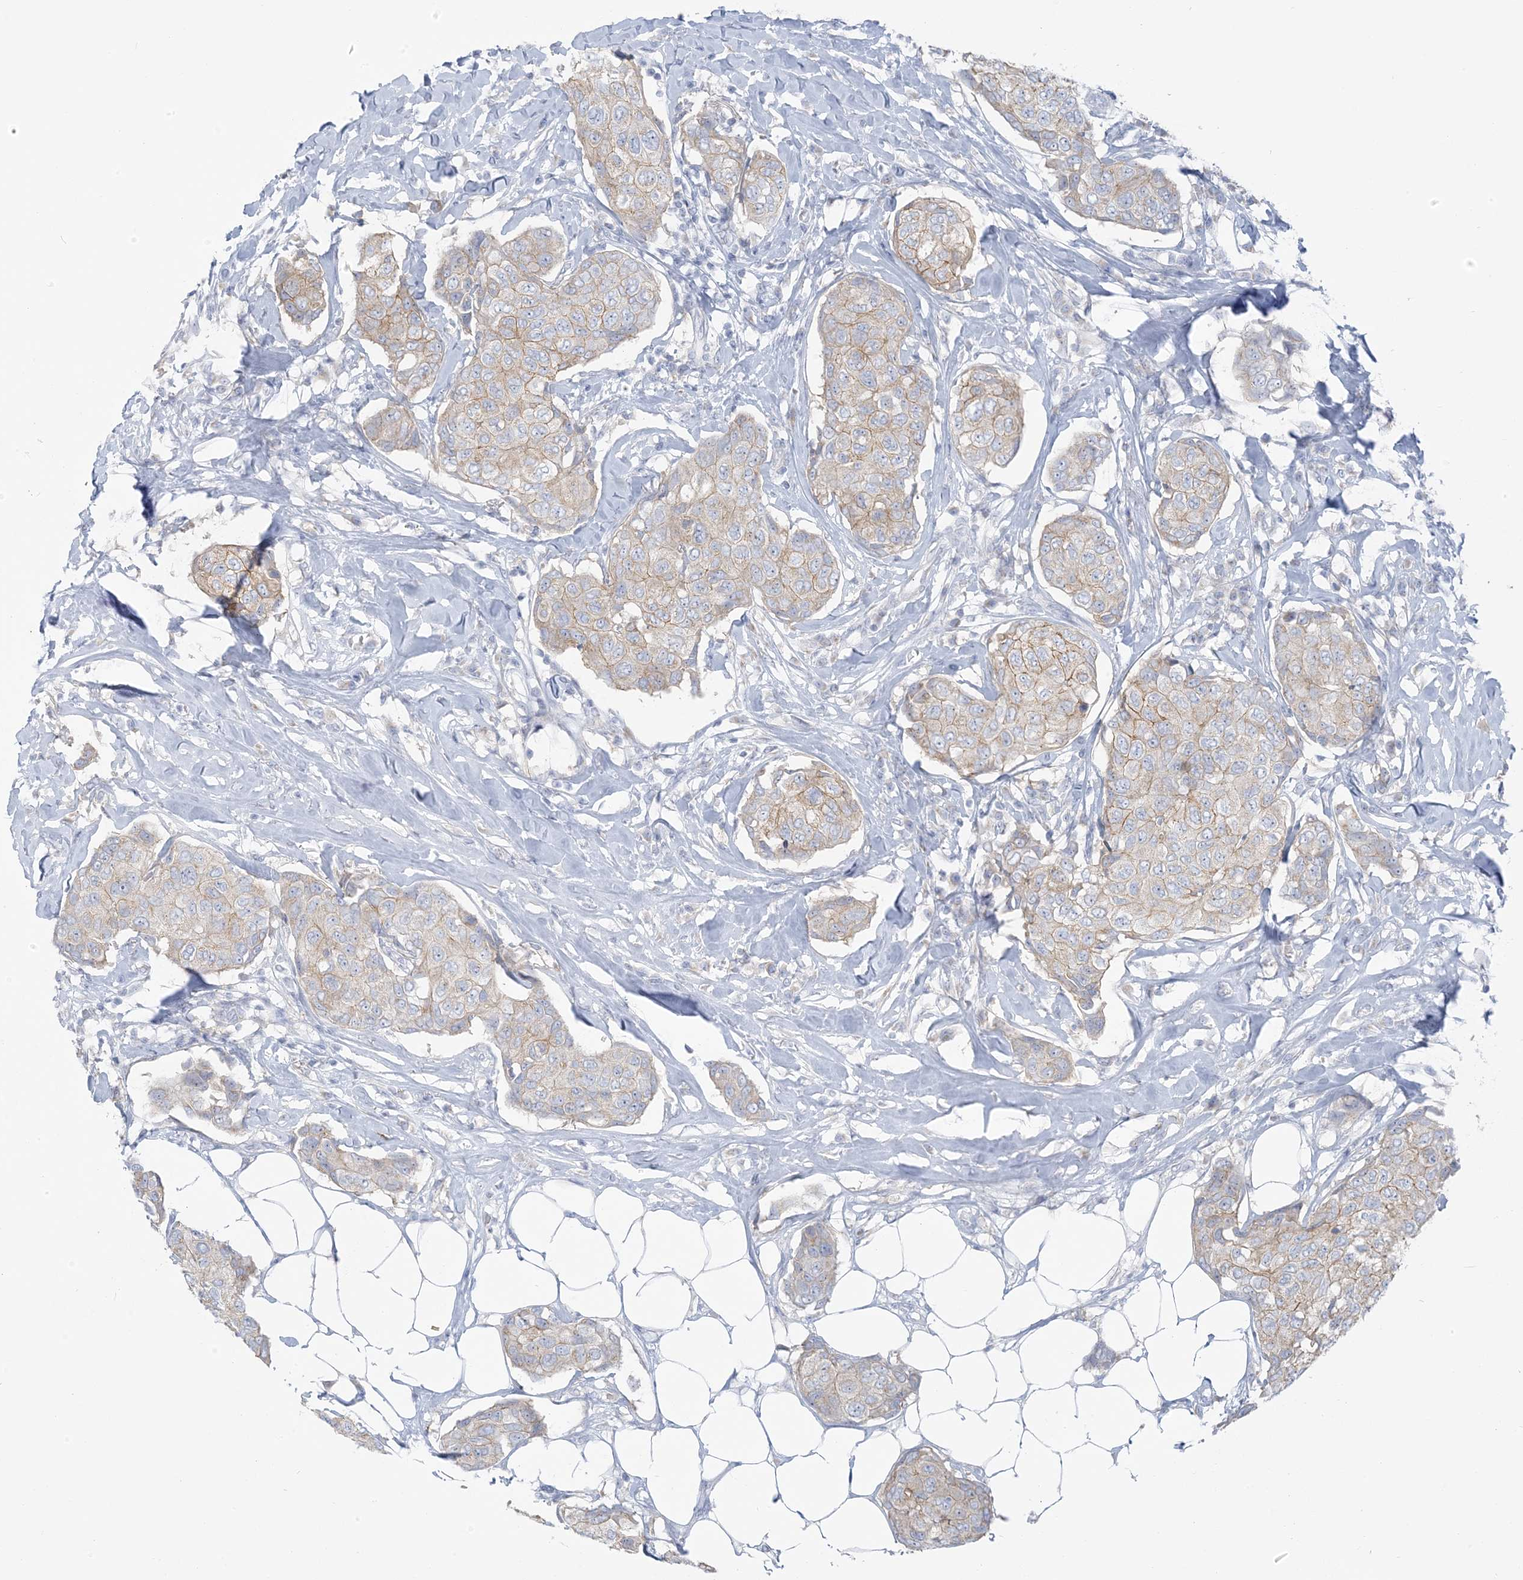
{"staining": {"intensity": "weak", "quantity": "25%-75%", "location": "cytoplasmic/membranous"}, "tissue": "breast cancer", "cell_type": "Tumor cells", "image_type": "cancer", "snomed": [{"axis": "morphology", "description": "Duct carcinoma"}, {"axis": "topography", "description": "Breast"}], "caption": "Breast cancer (invasive ductal carcinoma) stained for a protein displays weak cytoplasmic/membranous positivity in tumor cells.", "gene": "SCML1", "patient": {"sex": "female", "age": 80}}